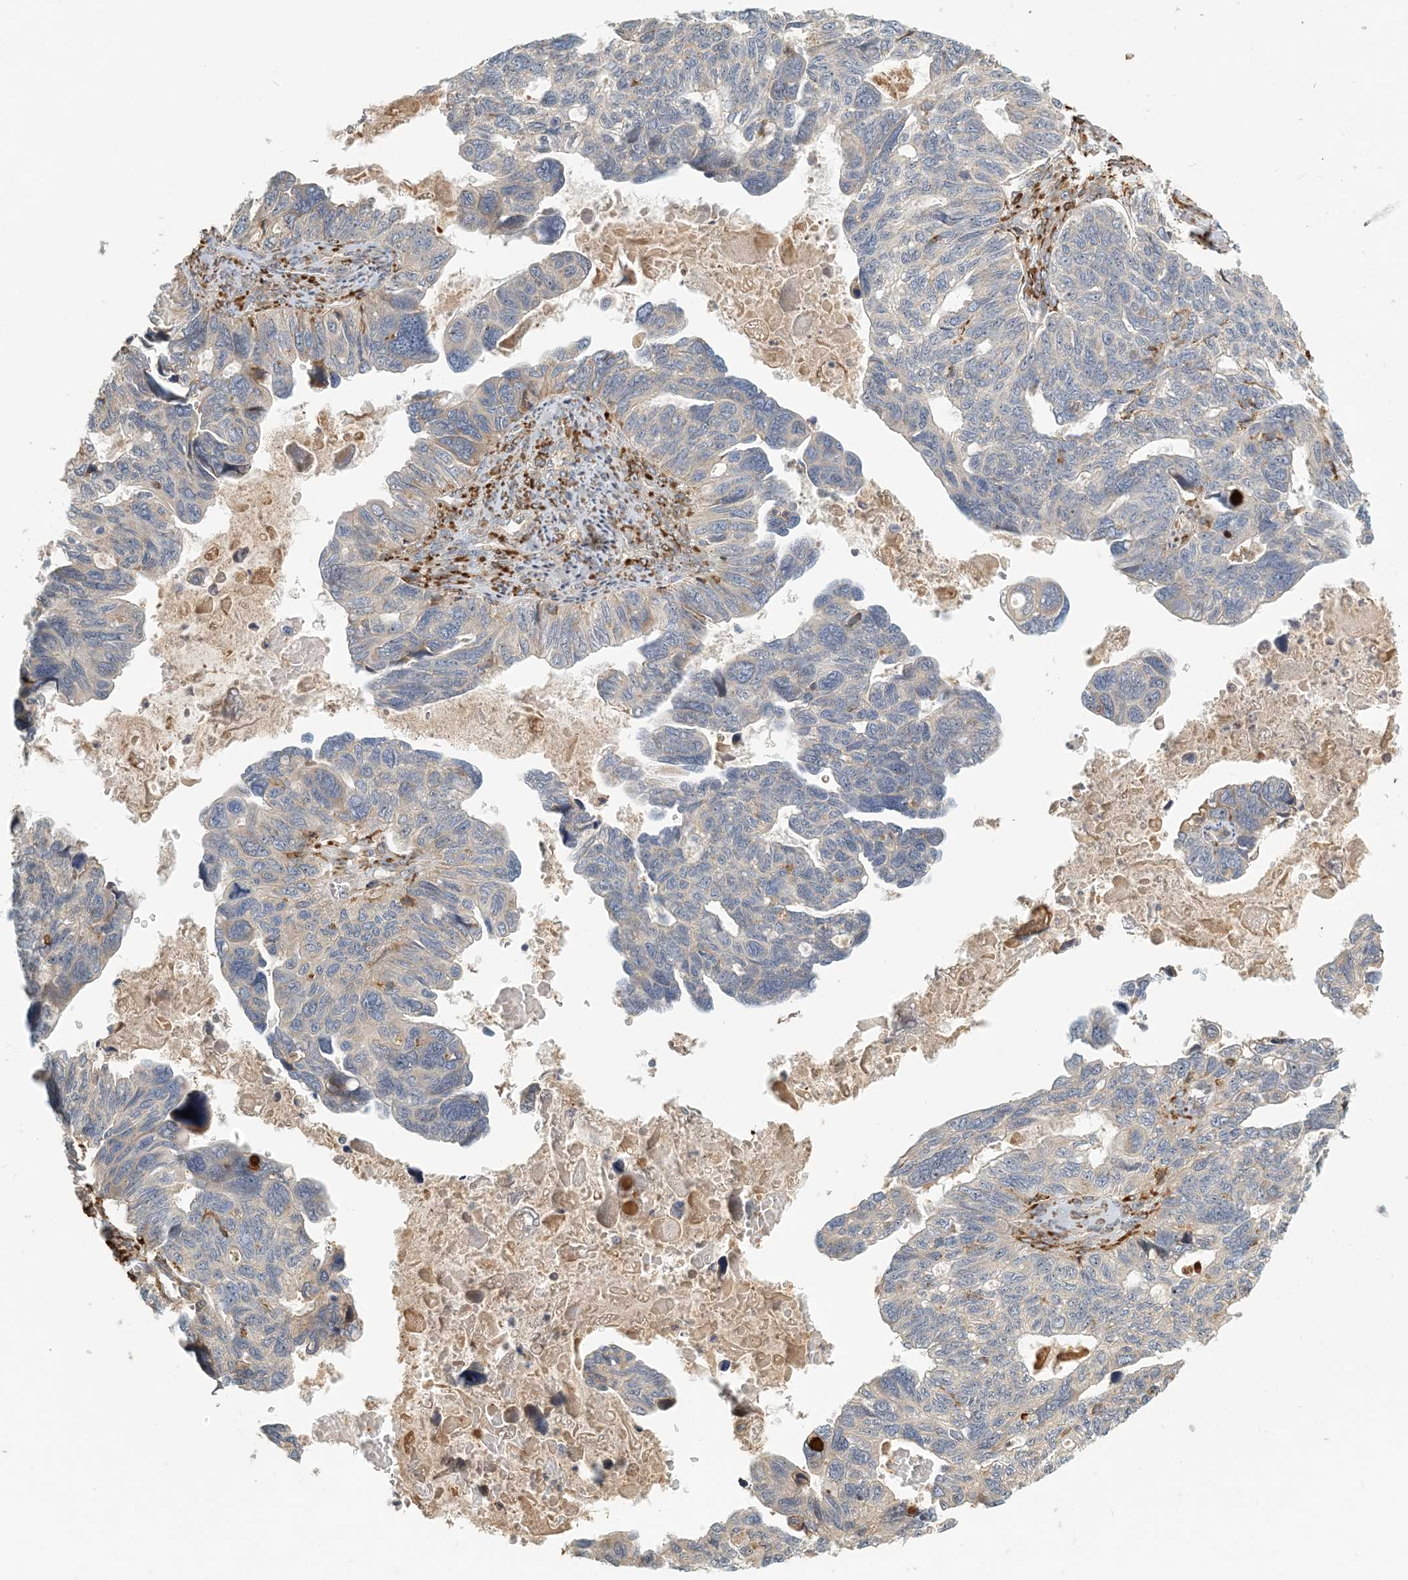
{"staining": {"intensity": "negative", "quantity": "none", "location": "none"}, "tissue": "ovarian cancer", "cell_type": "Tumor cells", "image_type": "cancer", "snomed": [{"axis": "morphology", "description": "Cystadenocarcinoma, serous, NOS"}, {"axis": "topography", "description": "Ovary"}], "caption": "Serous cystadenocarcinoma (ovarian) was stained to show a protein in brown. There is no significant staining in tumor cells.", "gene": "COLEC11", "patient": {"sex": "female", "age": 79}}